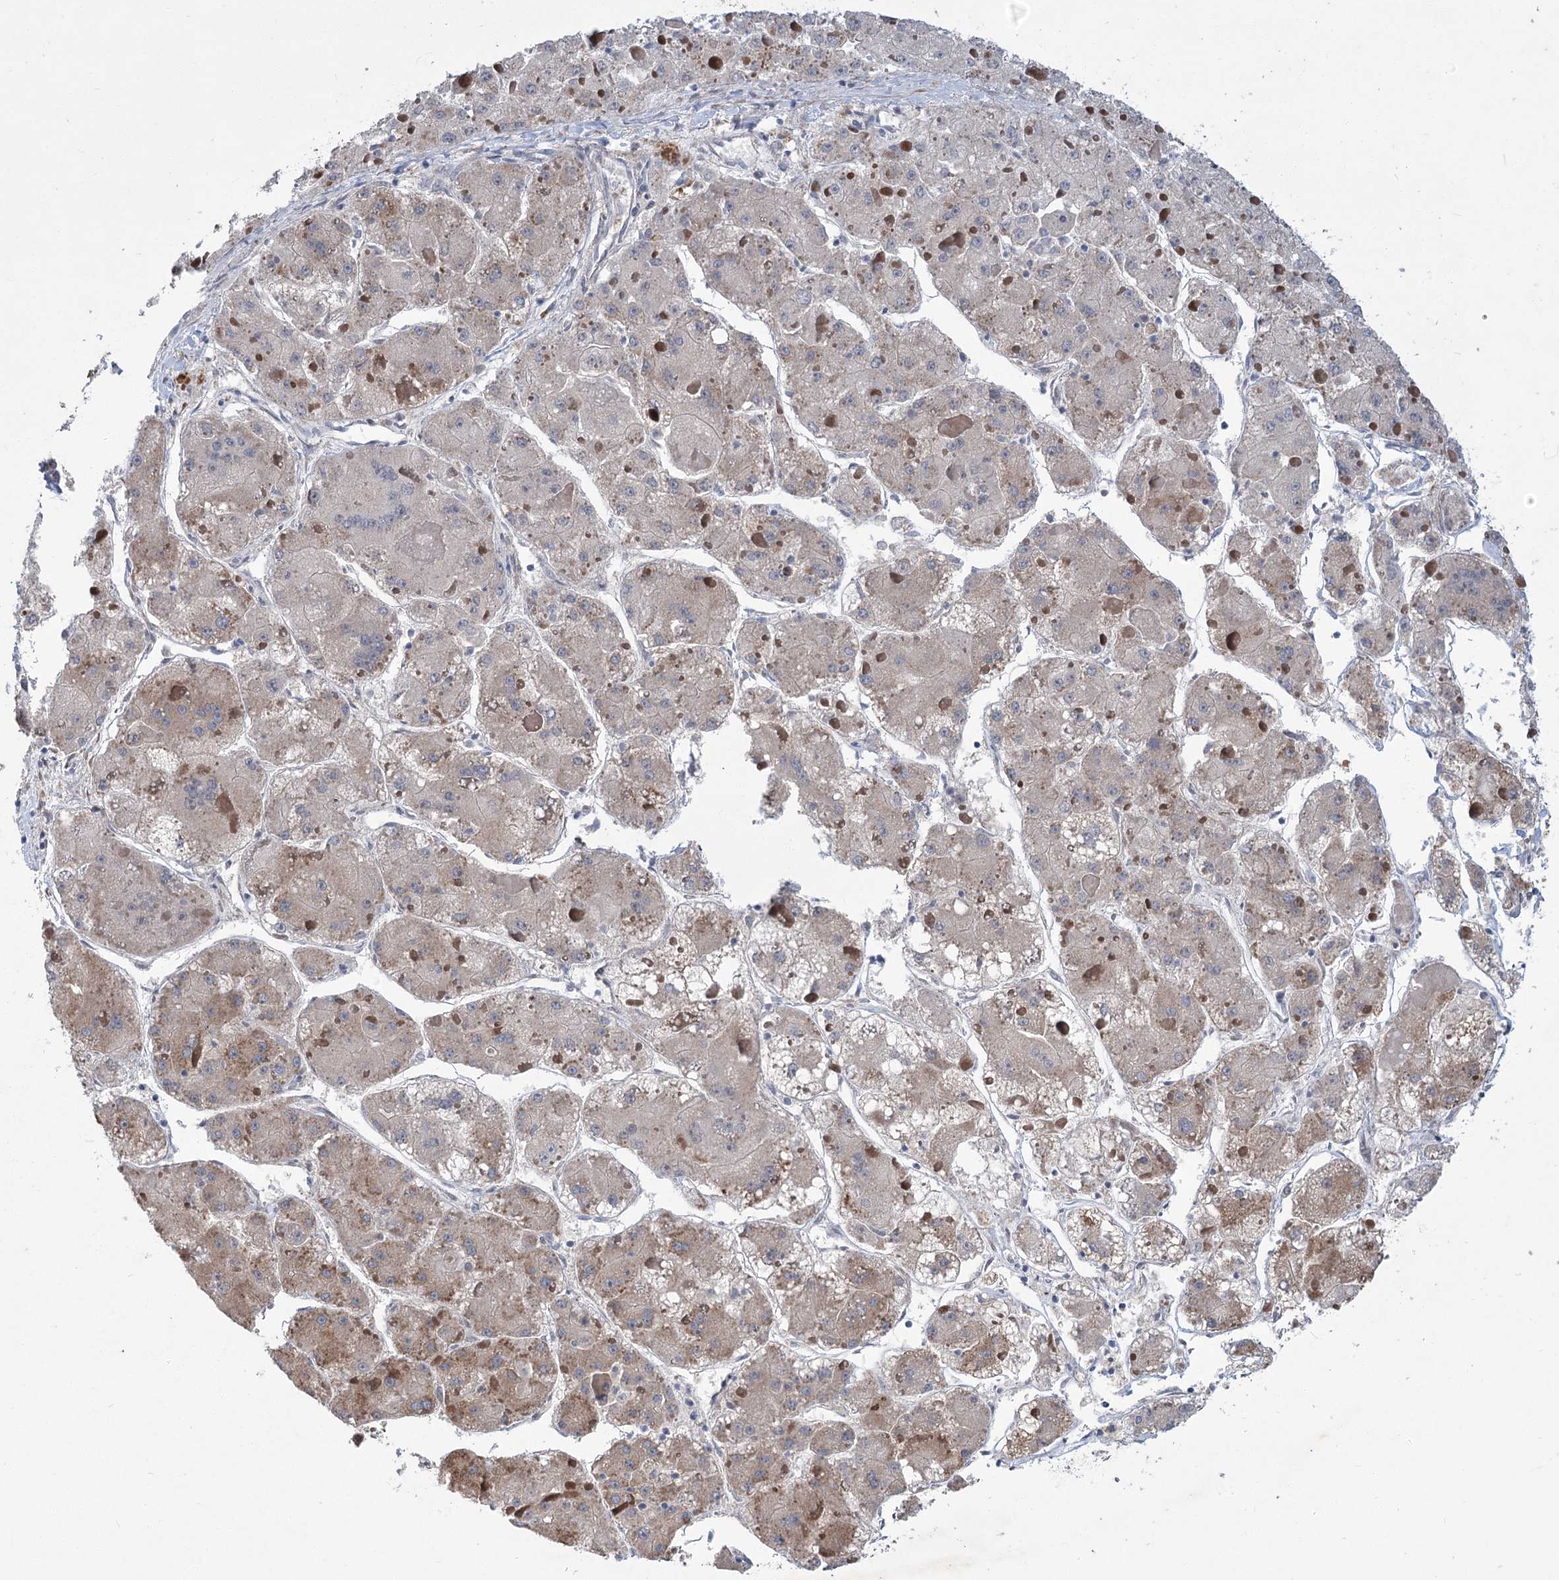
{"staining": {"intensity": "weak", "quantity": "<25%", "location": "cytoplasmic/membranous"}, "tissue": "liver cancer", "cell_type": "Tumor cells", "image_type": "cancer", "snomed": [{"axis": "morphology", "description": "Carcinoma, Hepatocellular, NOS"}, {"axis": "topography", "description": "Liver"}], "caption": "Immunohistochemistry image of hepatocellular carcinoma (liver) stained for a protein (brown), which exhibits no staining in tumor cells.", "gene": "GCNT4", "patient": {"sex": "female", "age": 73}}